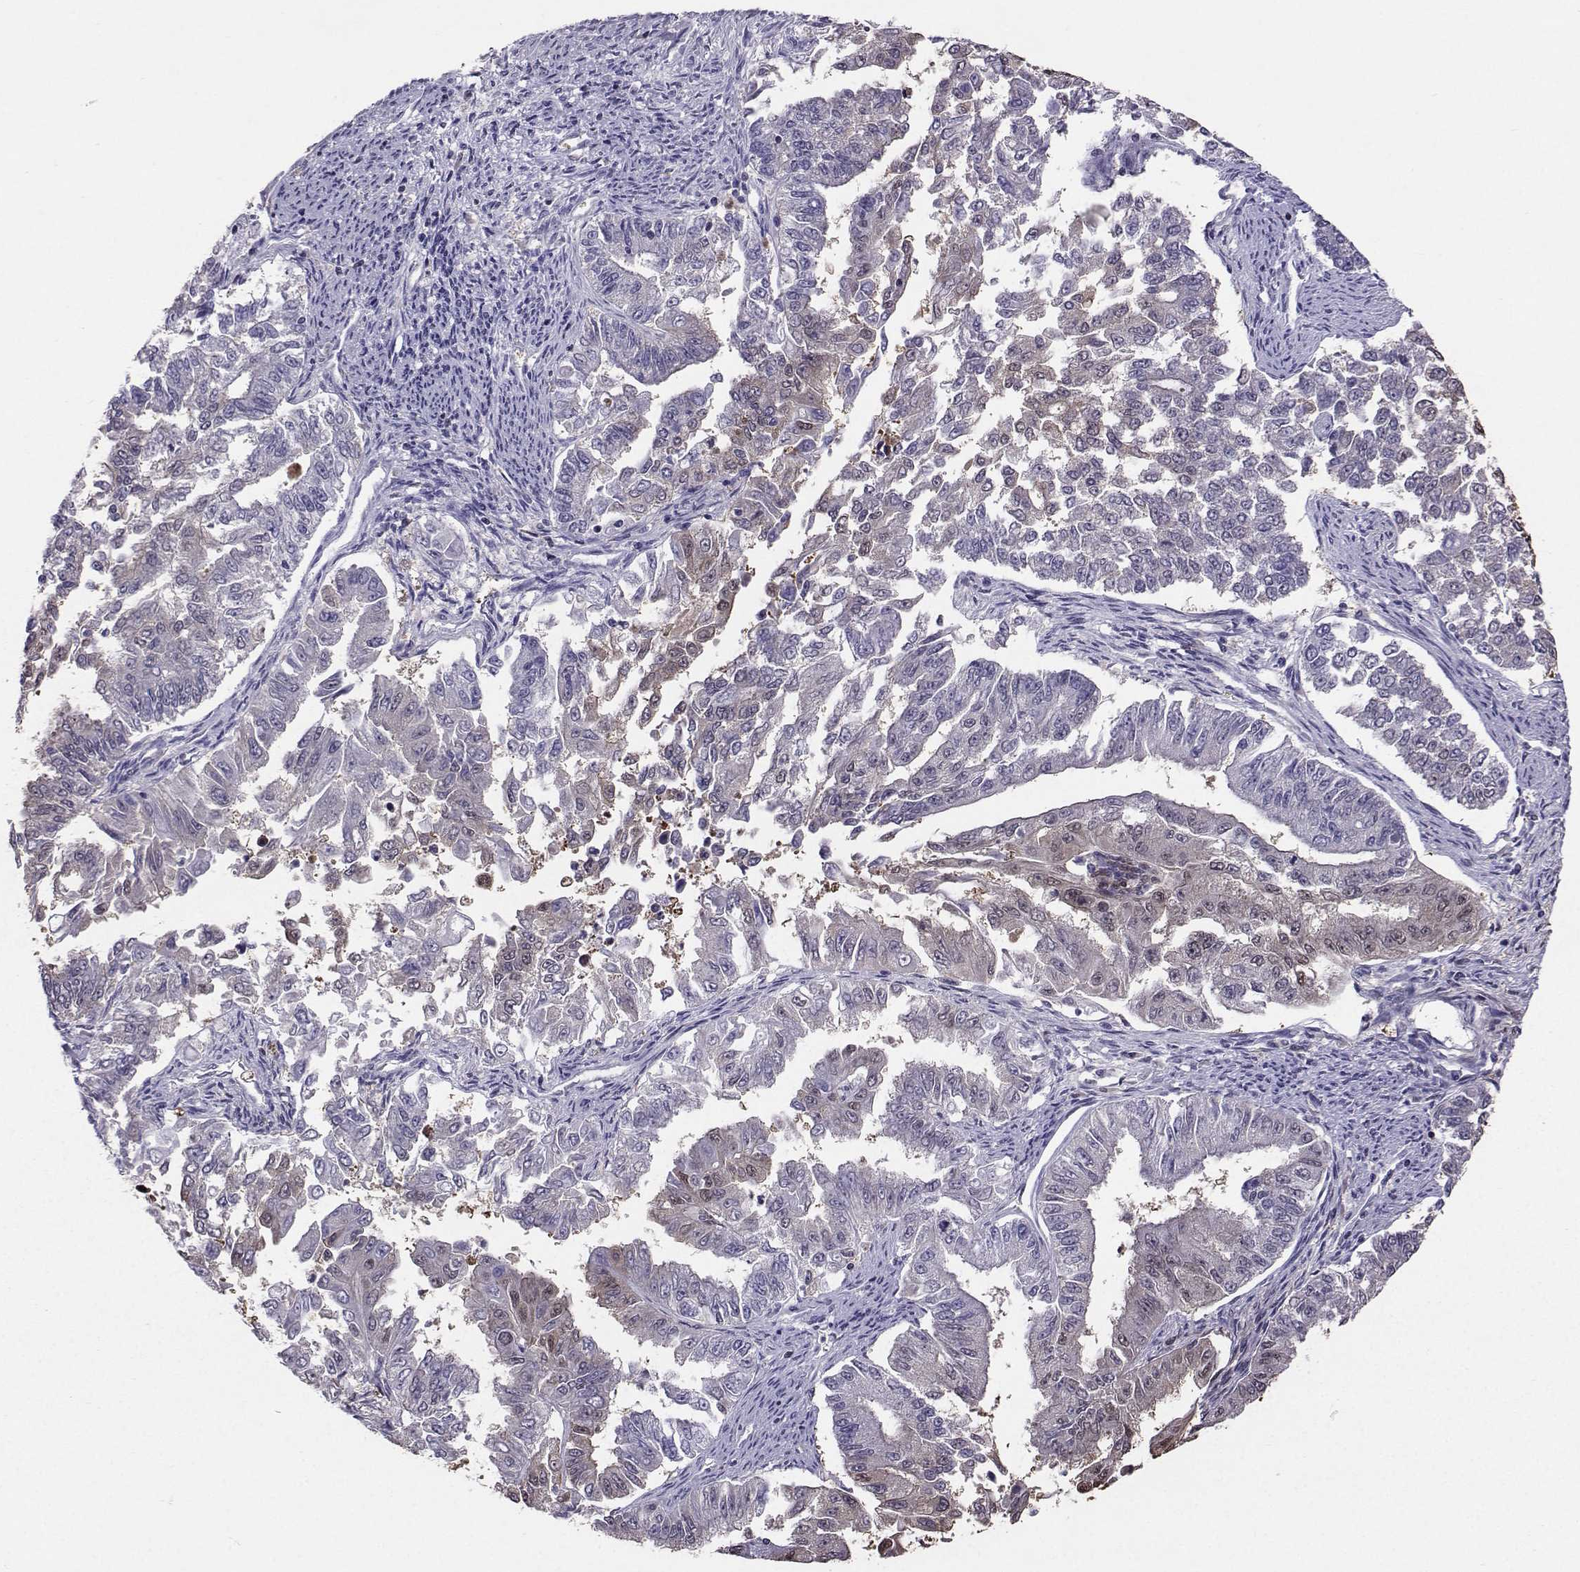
{"staining": {"intensity": "weak", "quantity": "<25%", "location": "cytoplasmic/membranous,nuclear"}, "tissue": "endometrial cancer", "cell_type": "Tumor cells", "image_type": "cancer", "snomed": [{"axis": "morphology", "description": "Adenocarcinoma, NOS"}, {"axis": "topography", "description": "Uterus"}], "caption": "This is an immunohistochemistry photomicrograph of human adenocarcinoma (endometrial). There is no expression in tumor cells.", "gene": "PGK1", "patient": {"sex": "female", "age": 59}}